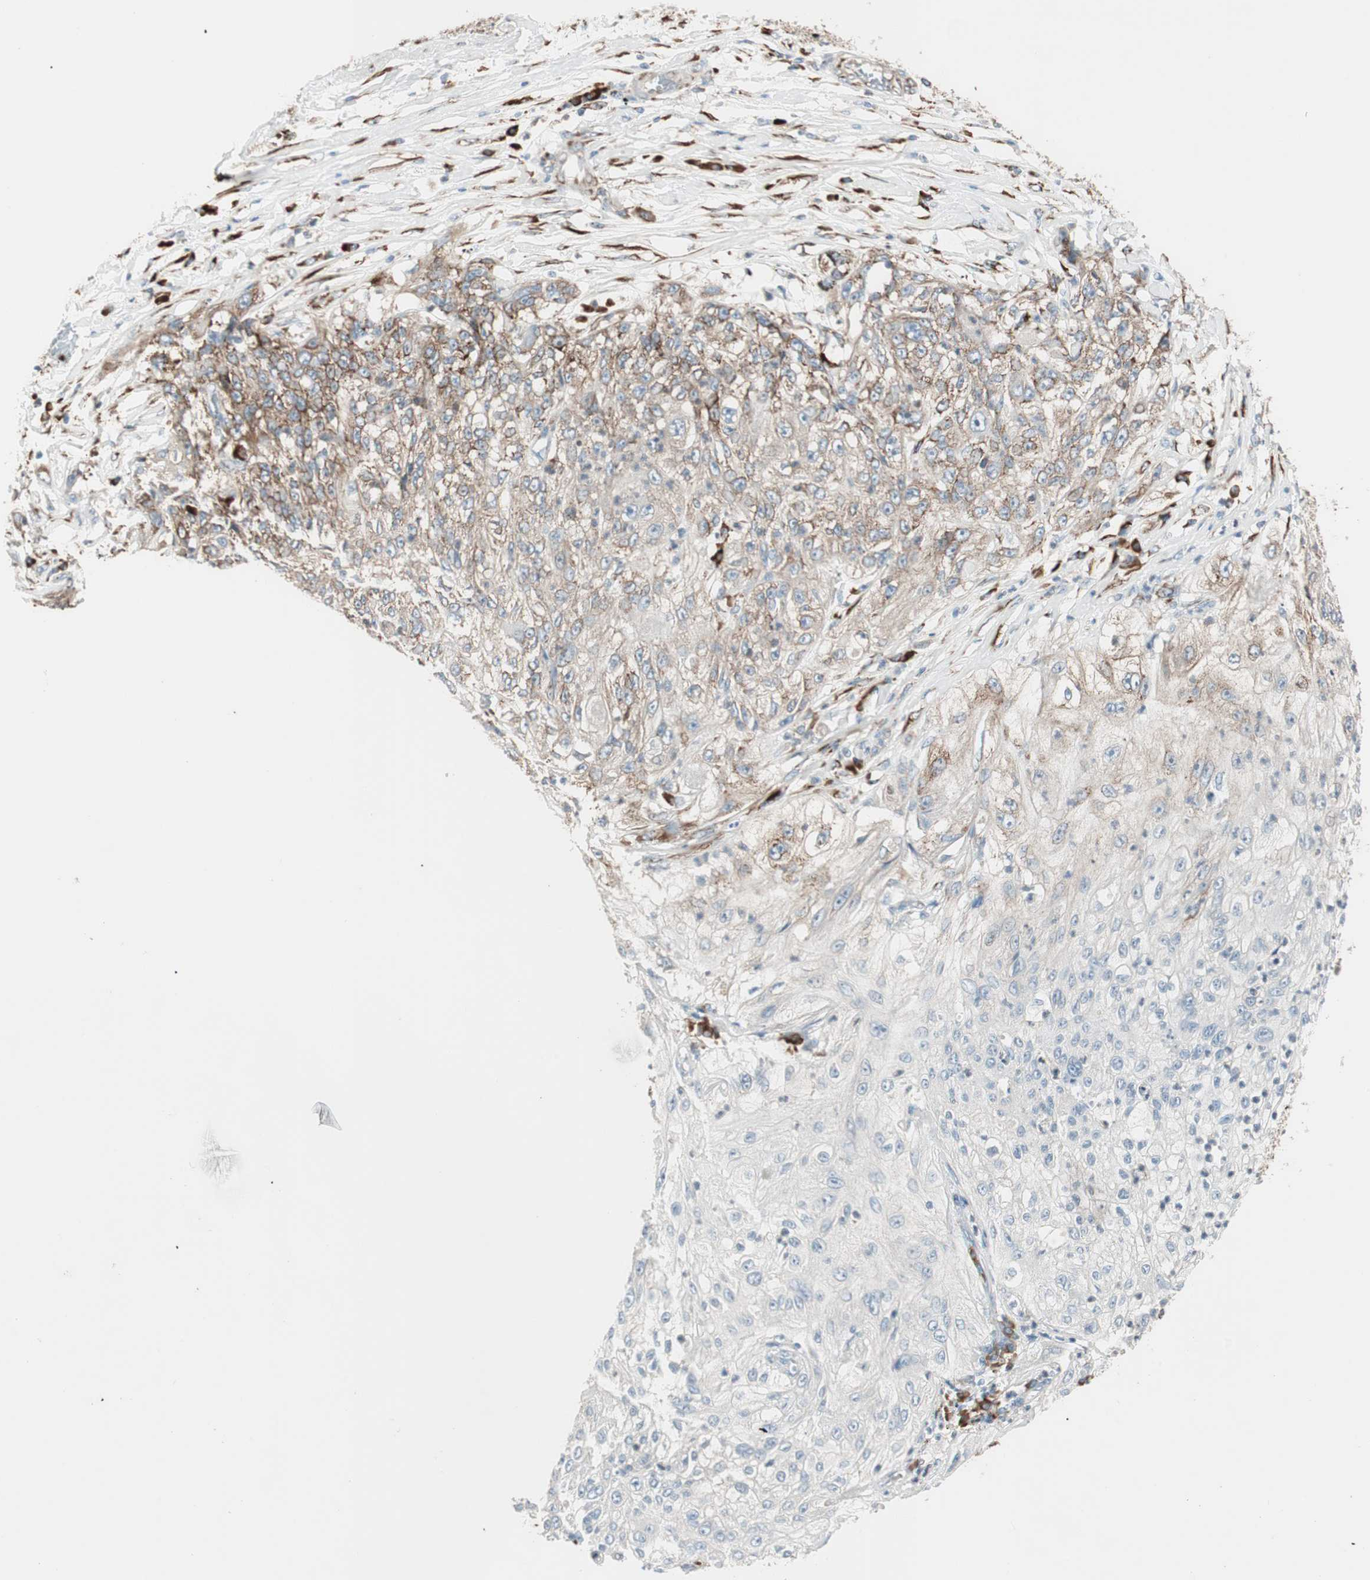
{"staining": {"intensity": "moderate", "quantity": "<25%", "location": "cytoplasmic/membranous"}, "tissue": "lung cancer", "cell_type": "Tumor cells", "image_type": "cancer", "snomed": [{"axis": "morphology", "description": "Inflammation, NOS"}, {"axis": "morphology", "description": "Squamous cell carcinoma, NOS"}, {"axis": "topography", "description": "Lymph node"}, {"axis": "topography", "description": "Soft tissue"}, {"axis": "topography", "description": "Lung"}], "caption": "A low amount of moderate cytoplasmic/membranous positivity is identified in about <25% of tumor cells in lung cancer (squamous cell carcinoma) tissue. Ihc stains the protein in brown and the nuclei are stained blue.", "gene": "P4HTM", "patient": {"sex": "male", "age": 66}}